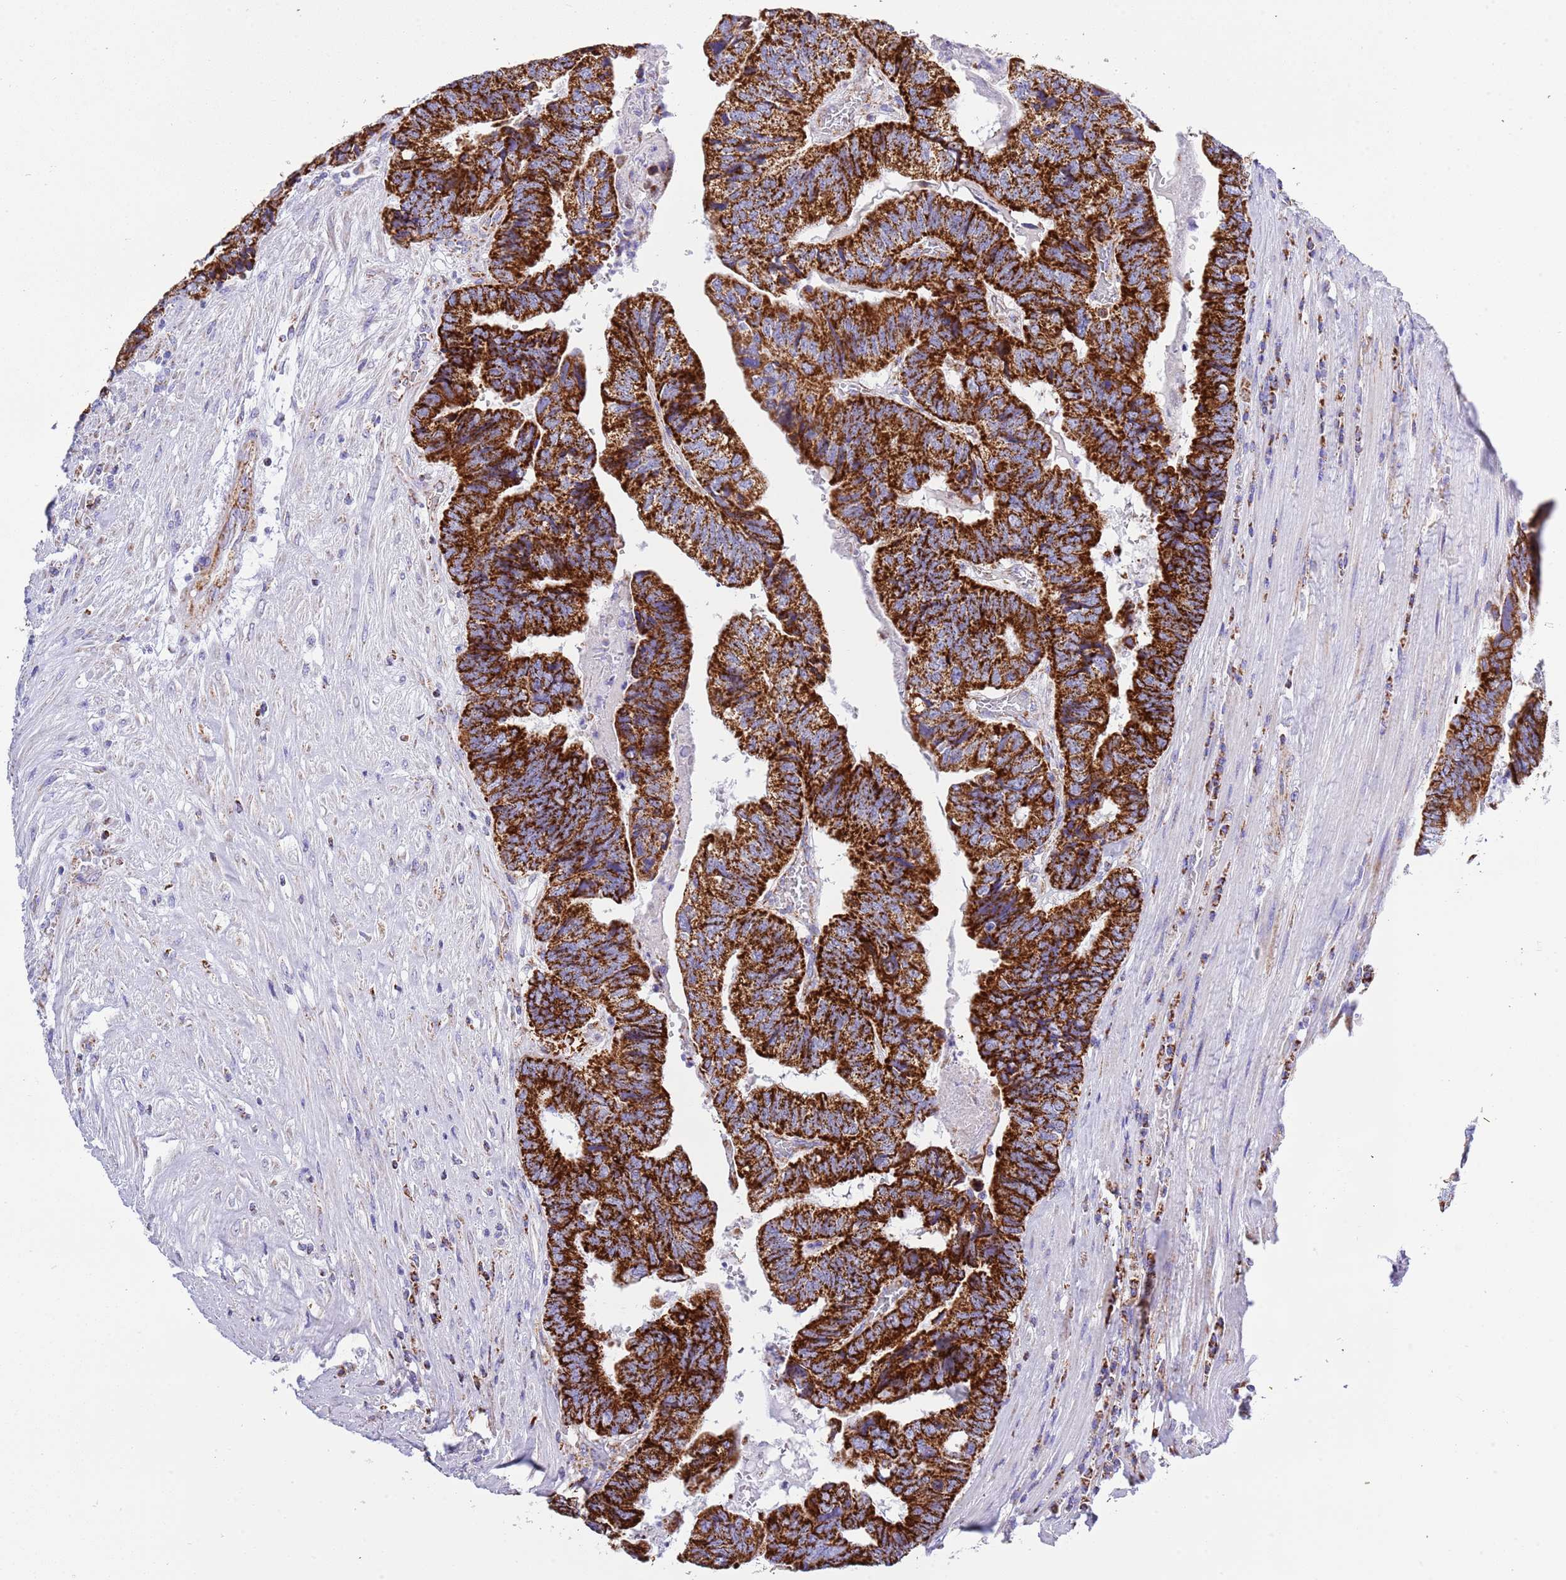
{"staining": {"intensity": "strong", "quantity": ">75%", "location": "cytoplasmic/membranous"}, "tissue": "colorectal cancer", "cell_type": "Tumor cells", "image_type": "cancer", "snomed": [{"axis": "morphology", "description": "Adenocarcinoma, NOS"}, {"axis": "topography", "description": "Colon"}], "caption": "Immunohistochemical staining of colorectal cancer exhibits high levels of strong cytoplasmic/membranous protein positivity in about >75% of tumor cells. The protein of interest is shown in brown color, while the nuclei are stained blue.", "gene": "SUCLG2", "patient": {"sex": "female", "age": 67}}